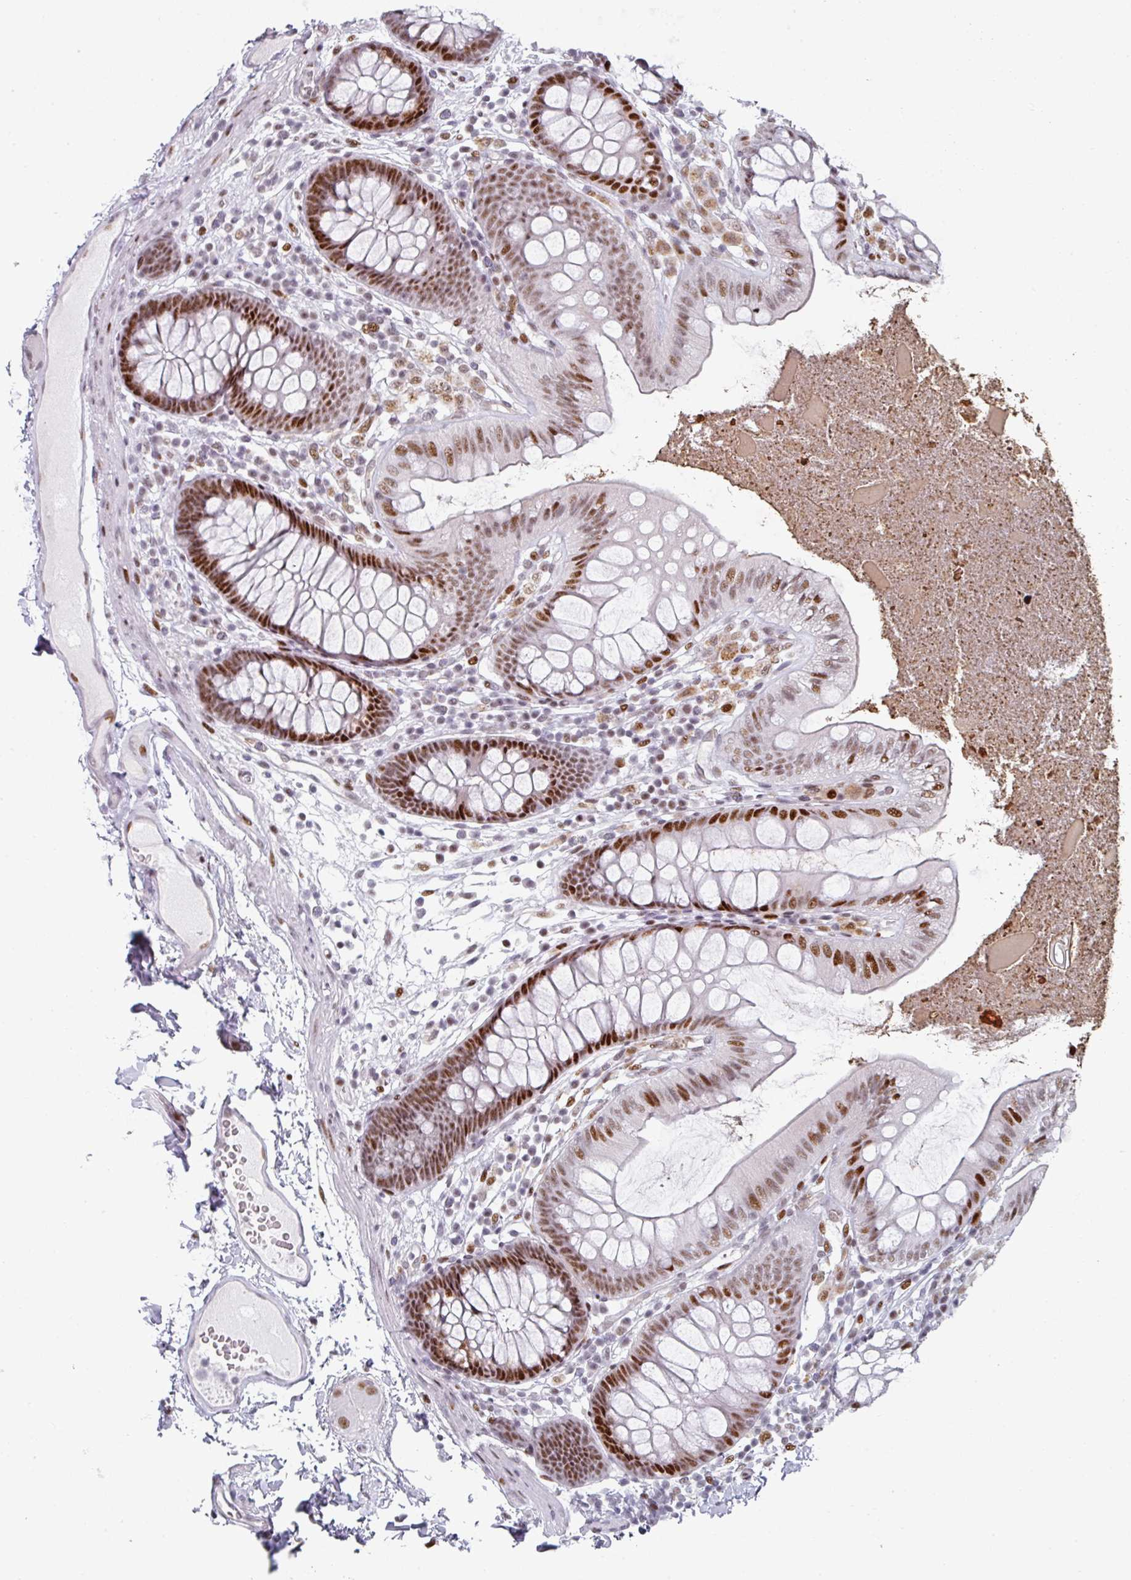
{"staining": {"intensity": "weak", "quantity": ">75%", "location": "nuclear"}, "tissue": "colon", "cell_type": "Endothelial cells", "image_type": "normal", "snomed": [{"axis": "morphology", "description": "Normal tissue, NOS"}, {"axis": "topography", "description": "Colon"}], "caption": "Immunohistochemistry (IHC) of normal colon reveals low levels of weak nuclear positivity in approximately >75% of endothelial cells. Nuclei are stained in blue.", "gene": "SF3B5", "patient": {"sex": "male", "age": 84}}